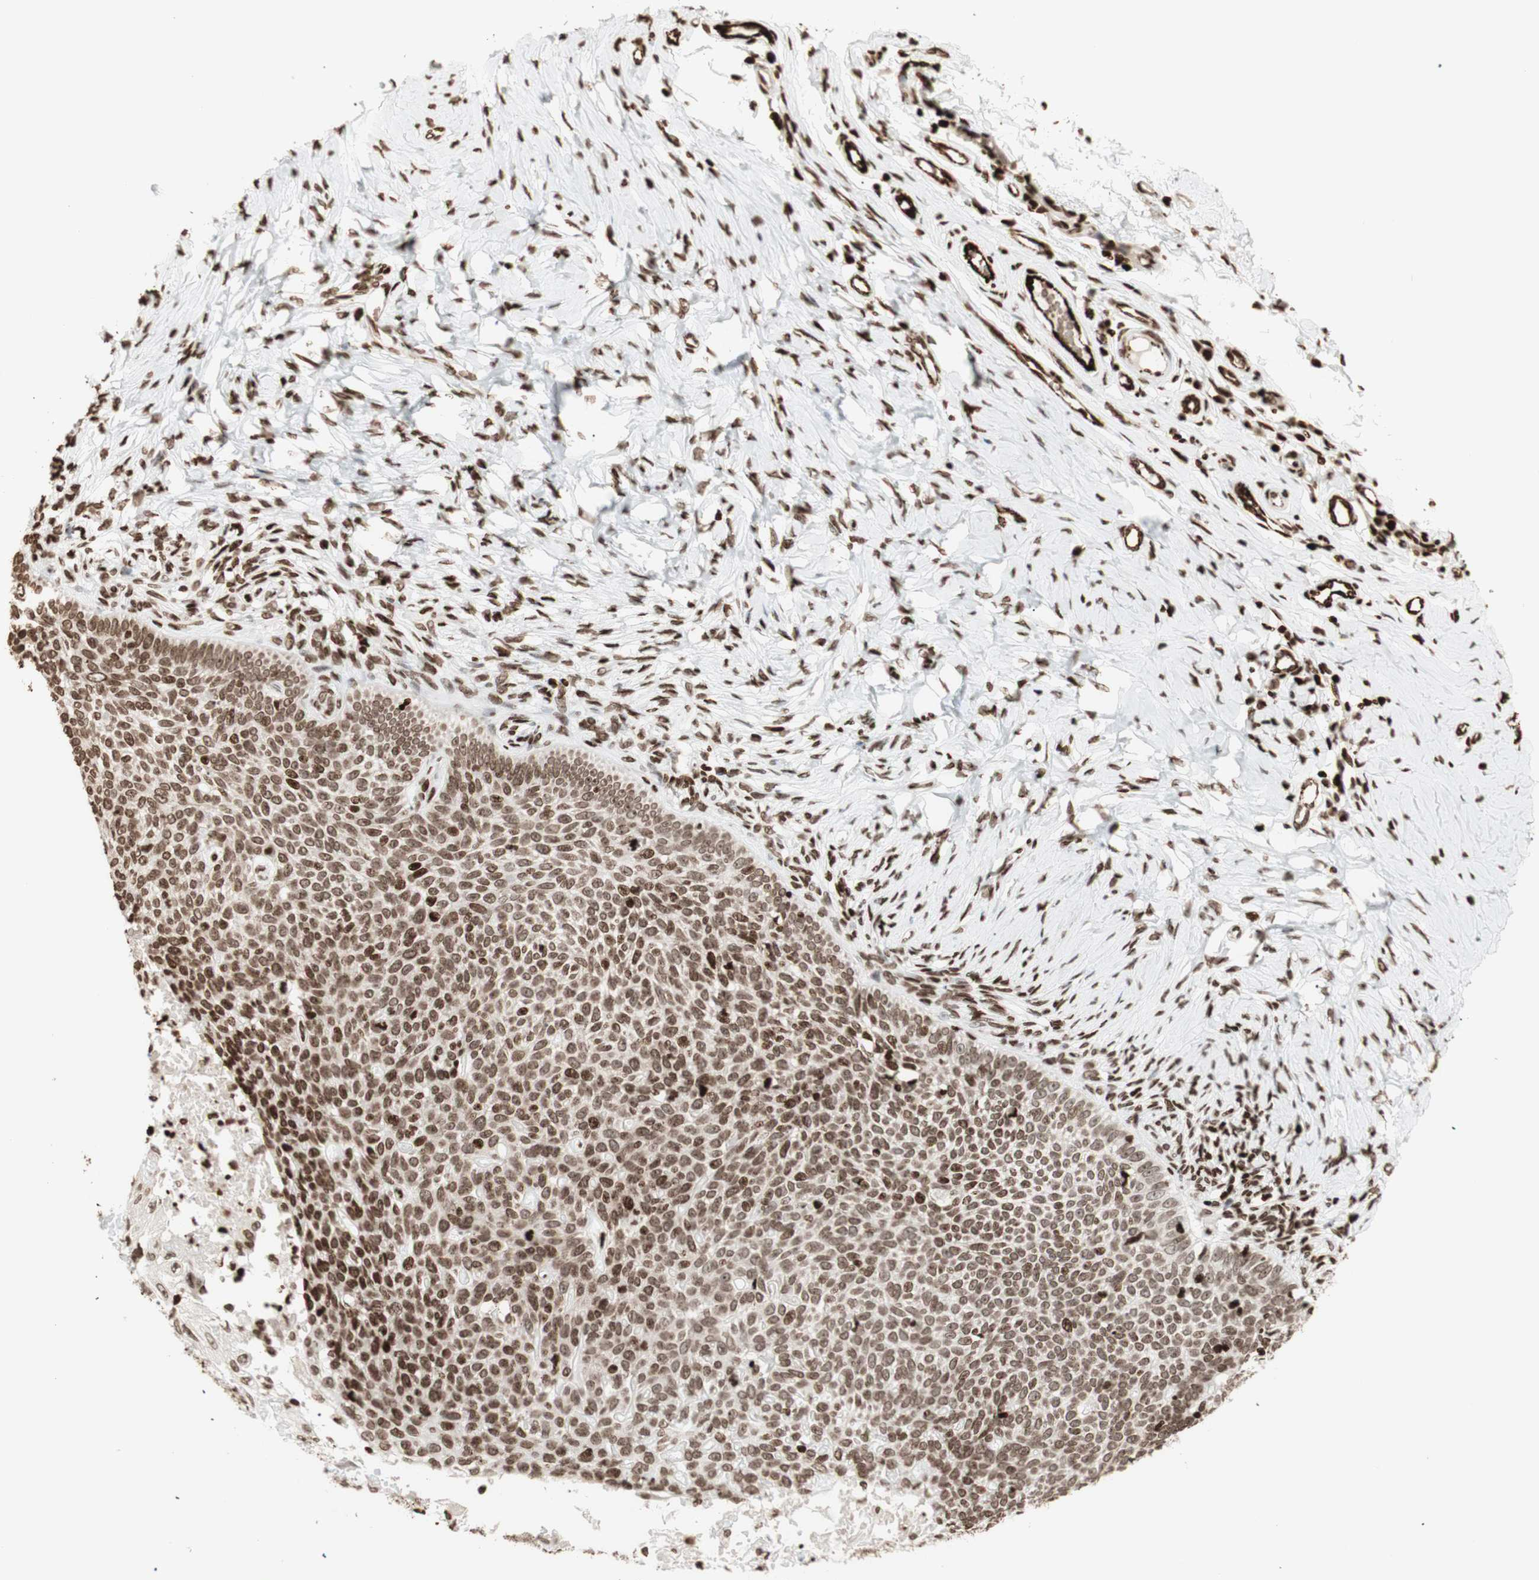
{"staining": {"intensity": "moderate", "quantity": ">75%", "location": "nuclear"}, "tissue": "skin cancer", "cell_type": "Tumor cells", "image_type": "cancer", "snomed": [{"axis": "morphology", "description": "Normal tissue, NOS"}, {"axis": "morphology", "description": "Basal cell carcinoma"}, {"axis": "topography", "description": "Skin"}], "caption": "Skin cancer (basal cell carcinoma) was stained to show a protein in brown. There is medium levels of moderate nuclear staining in about >75% of tumor cells.", "gene": "NCAPD2", "patient": {"sex": "male", "age": 87}}